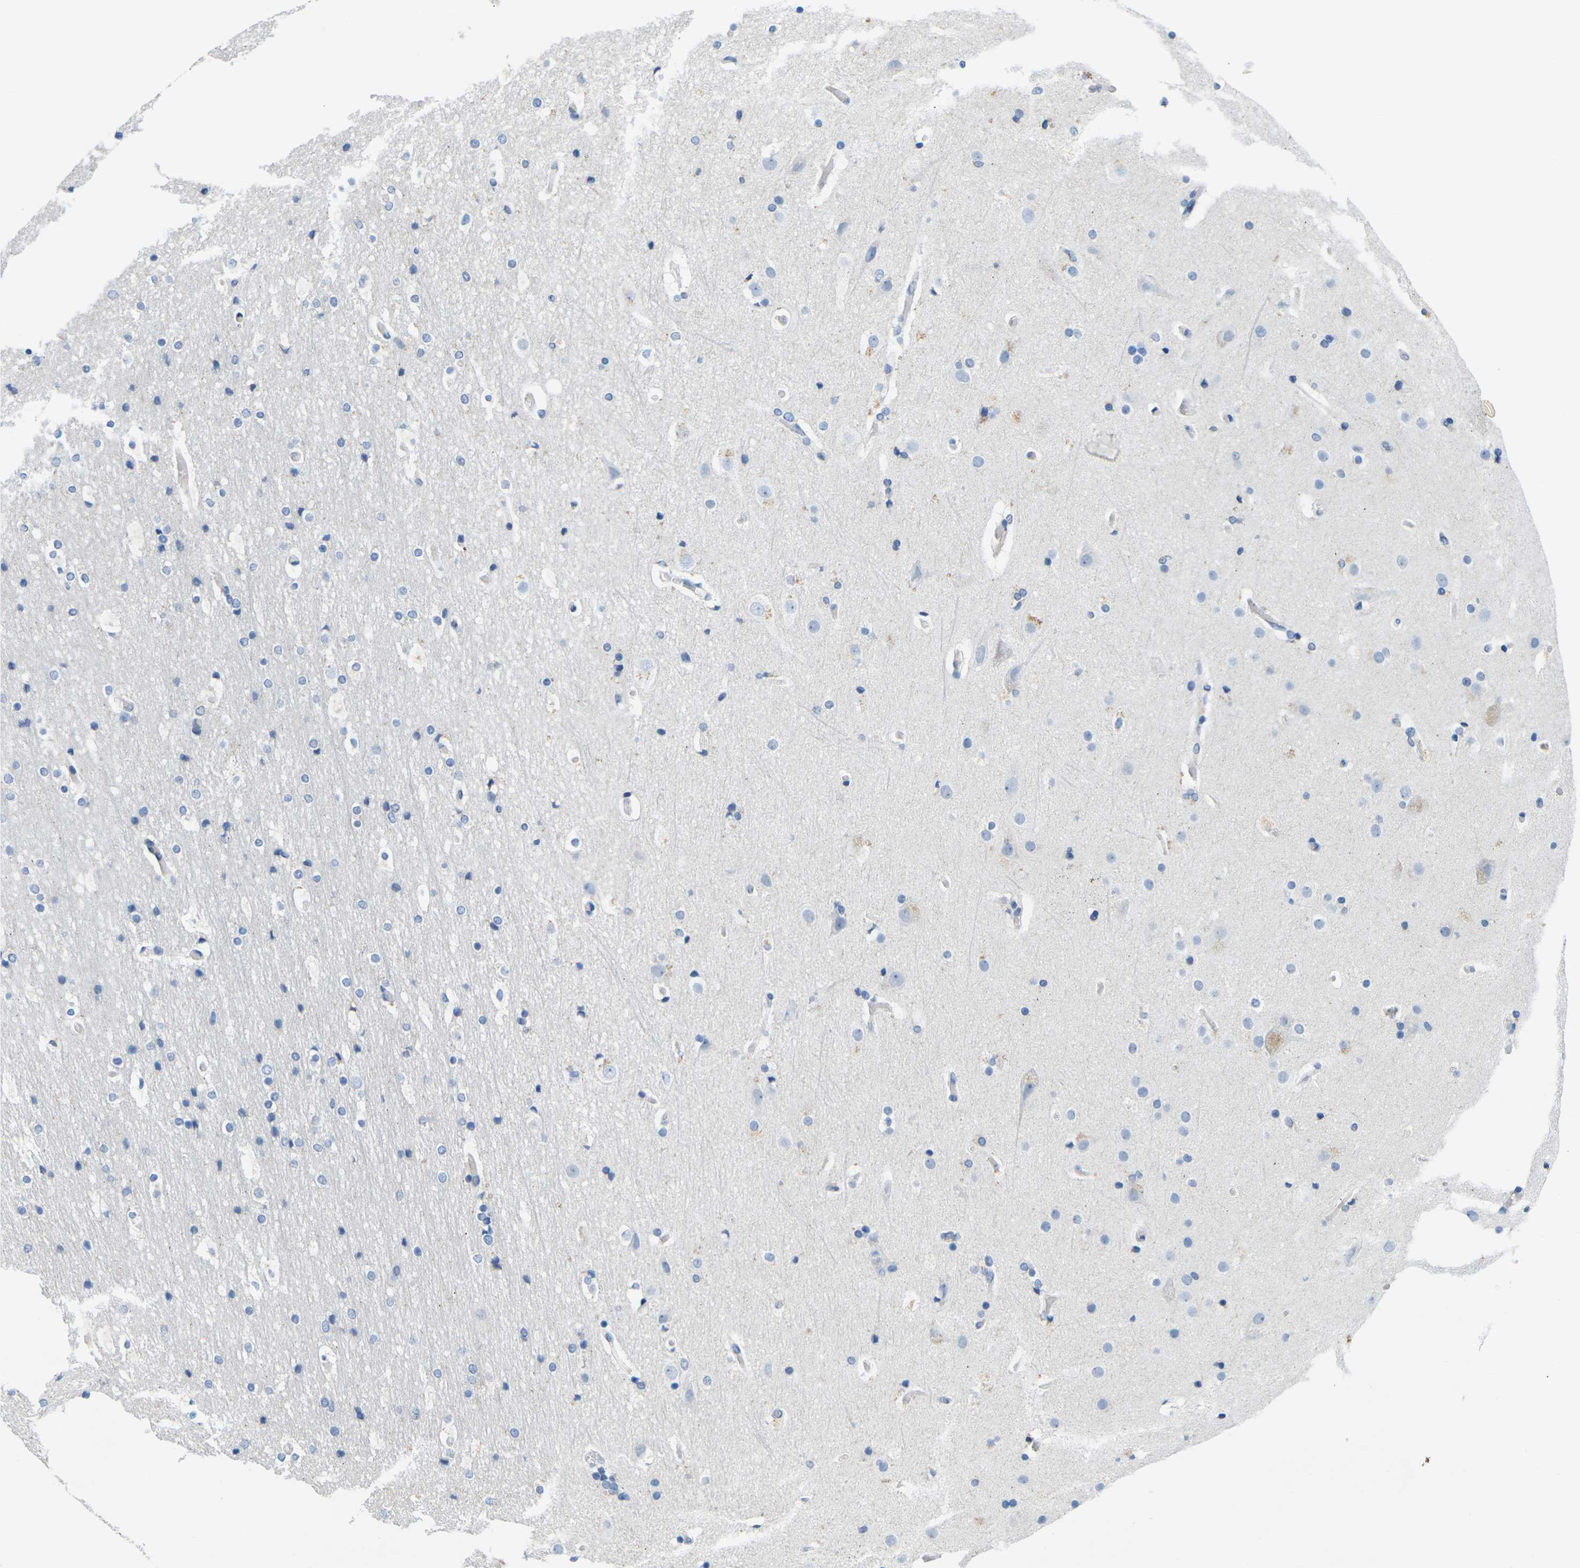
{"staining": {"intensity": "negative", "quantity": "none", "location": "none"}, "tissue": "cerebral cortex", "cell_type": "Endothelial cells", "image_type": "normal", "snomed": [{"axis": "morphology", "description": "Normal tissue, NOS"}, {"axis": "topography", "description": "Cerebral cortex"}], "caption": "Immunohistochemistry (IHC) micrograph of unremarkable cerebral cortex: cerebral cortex stained with DAB (3,3'-diaminobenzidine) shows no significant protein expression in endothelial cells. (Immunohistochemistry (IHC), brightfield microscopy, high magnification).", "gene": "CDK2", "patient": {"sex": "male", "age": 57}}